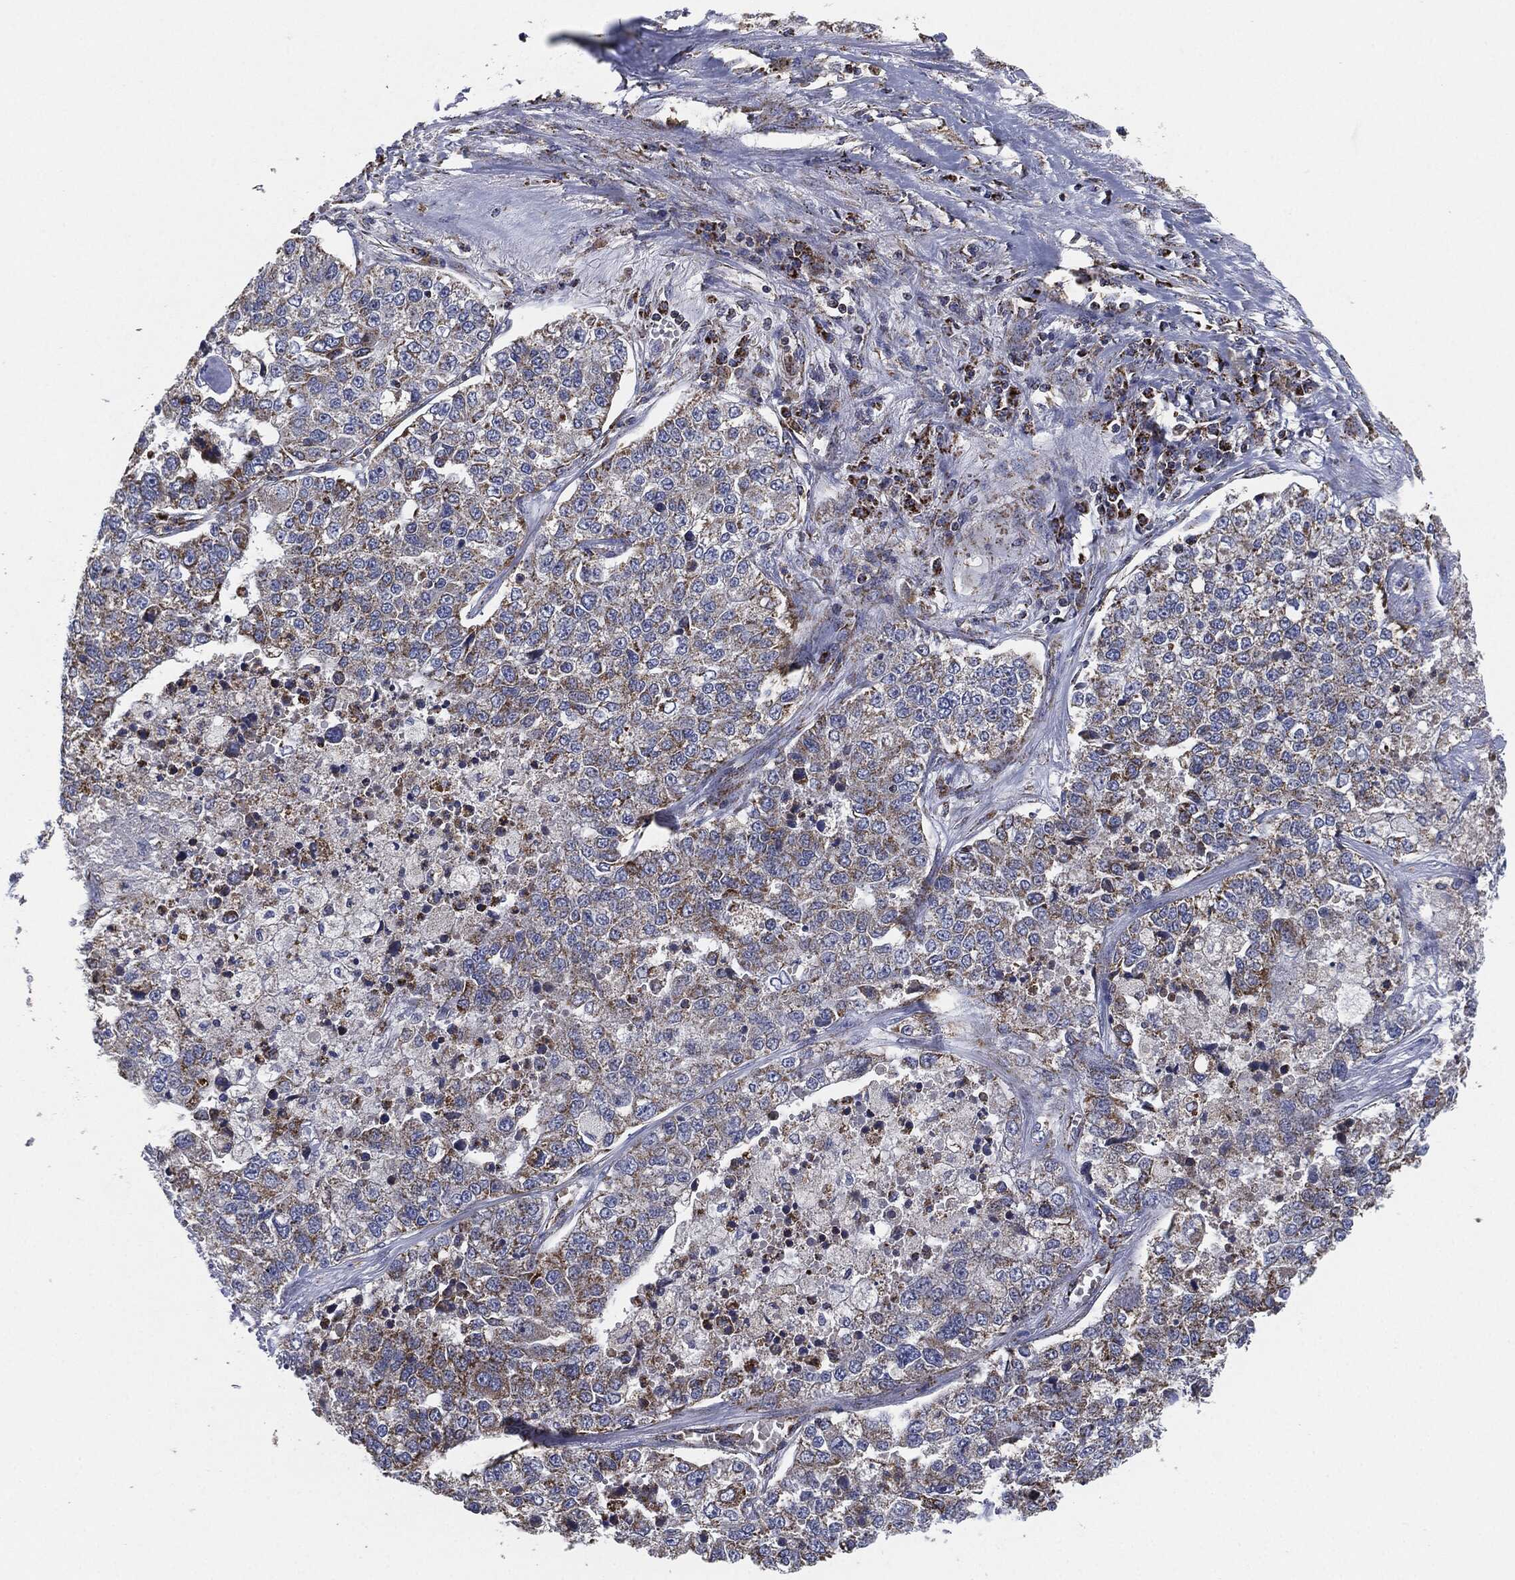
{"staining": {"intensity": "weak", "quantity": "25%-75%", "location": "cytoplasmic/membranous"}, "tissue": "lung cancer", "cell_type": "Tumor cells", "image_type": "cancer", "snomed": [{"axis": "morphology", "description": "Adenocarcinoma, NOS"}, {"axis": "topography", "description": "Lung"}], "caption": "This image demonstrates immunohistochemistry staining of human lung cancer, with low weak cytoplasmic/membranous expression in about 25%-75% of tumor cells.", "gene": "NDUFV2", "patient": {"sex": "male", "age": 49}}